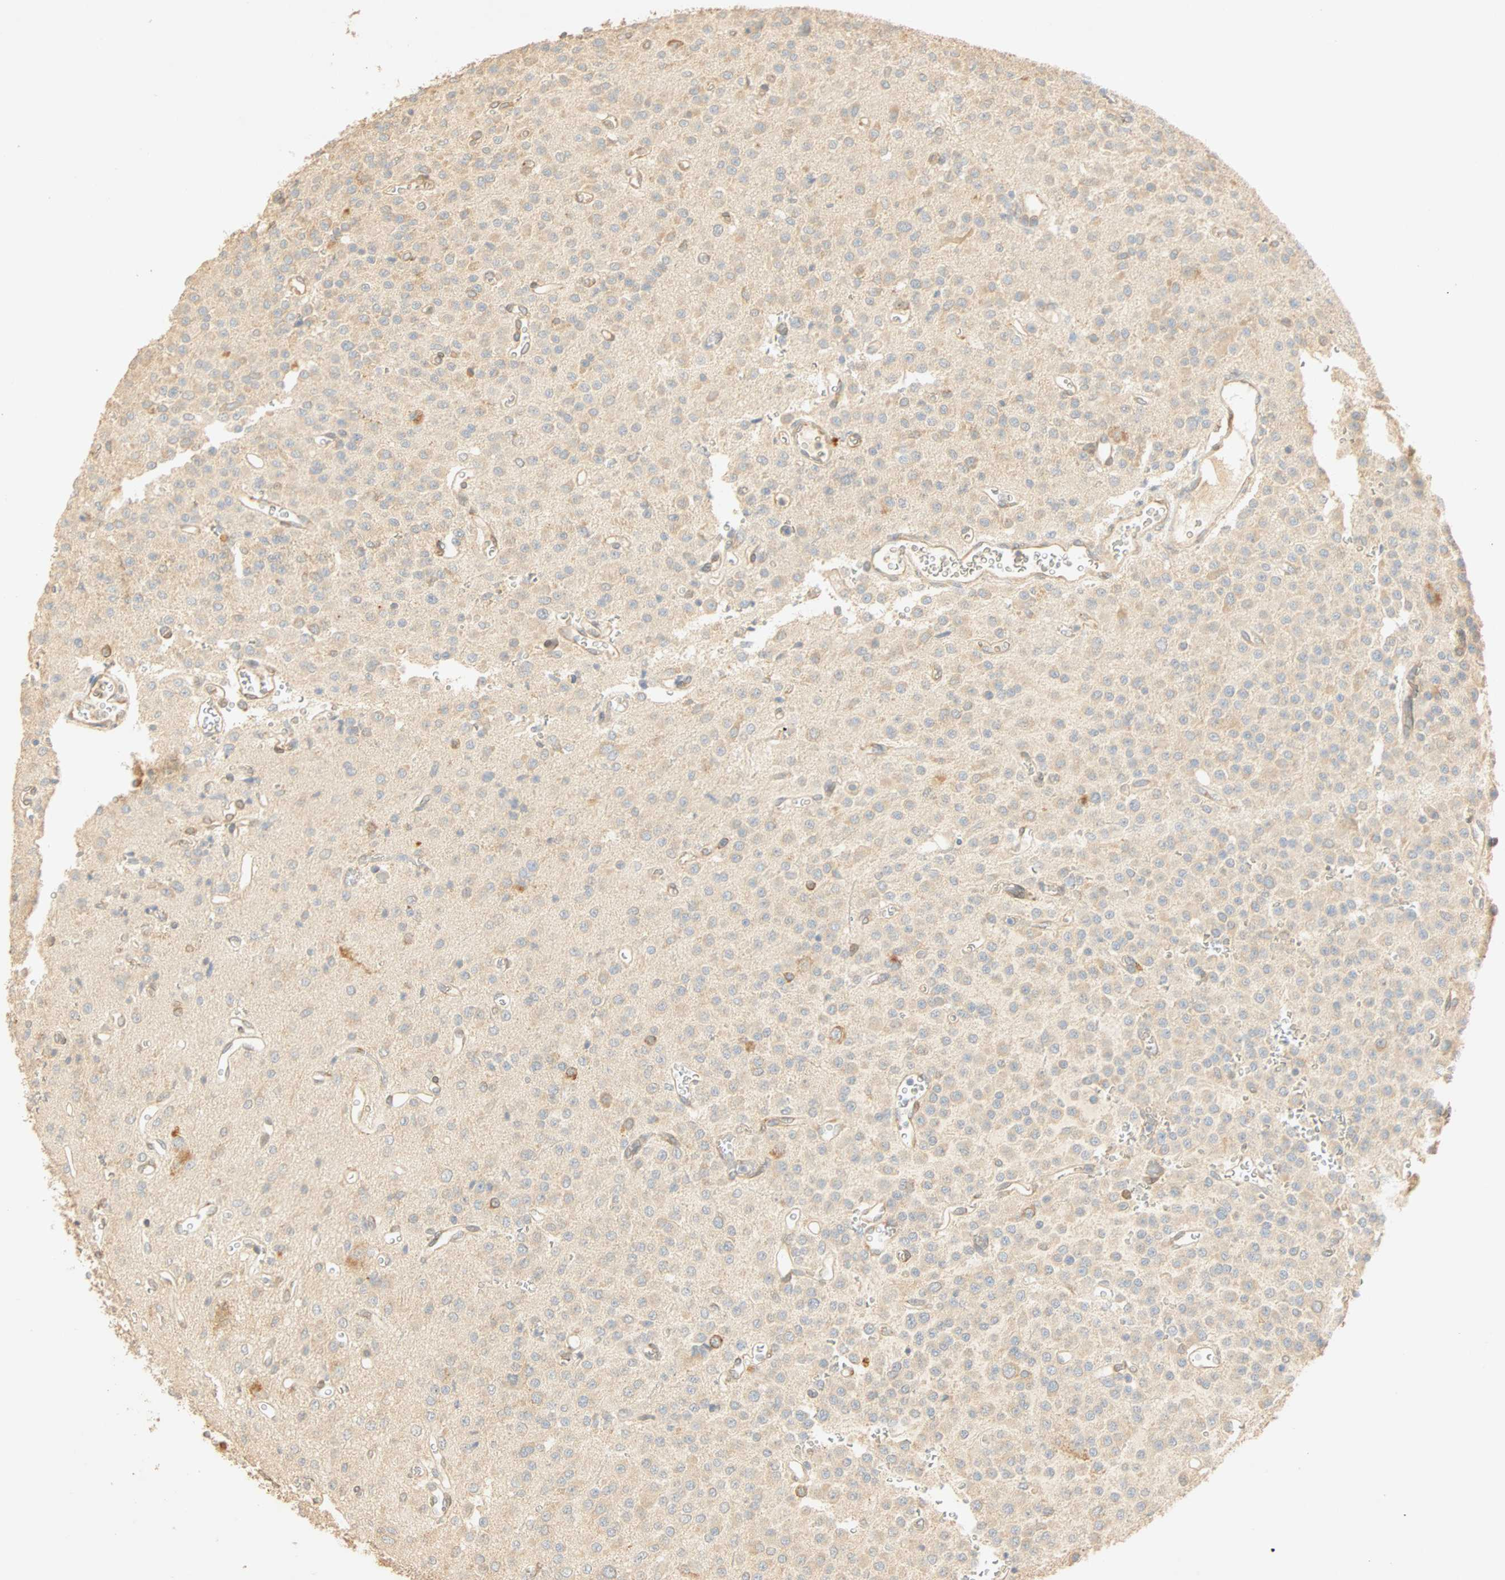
{"staining": {"intensity": "weak", "quantity": "<25%", "location": "cytoplasmic/membranous"}, "tissue": "glioma", "cell_type": "Tumor cells", "image_type": "cancer", "snomed": [{"axis": "morphology", "description": "Glioma, malignant, Low grade"}, {"axis": "topography", "description": "Brain"}], "caption": "There is no significant positivity in tumor cells of malignant glioma (low-grade).", "gene": "SELENBP1", "patient": {"sex": "male", "age": 38}}